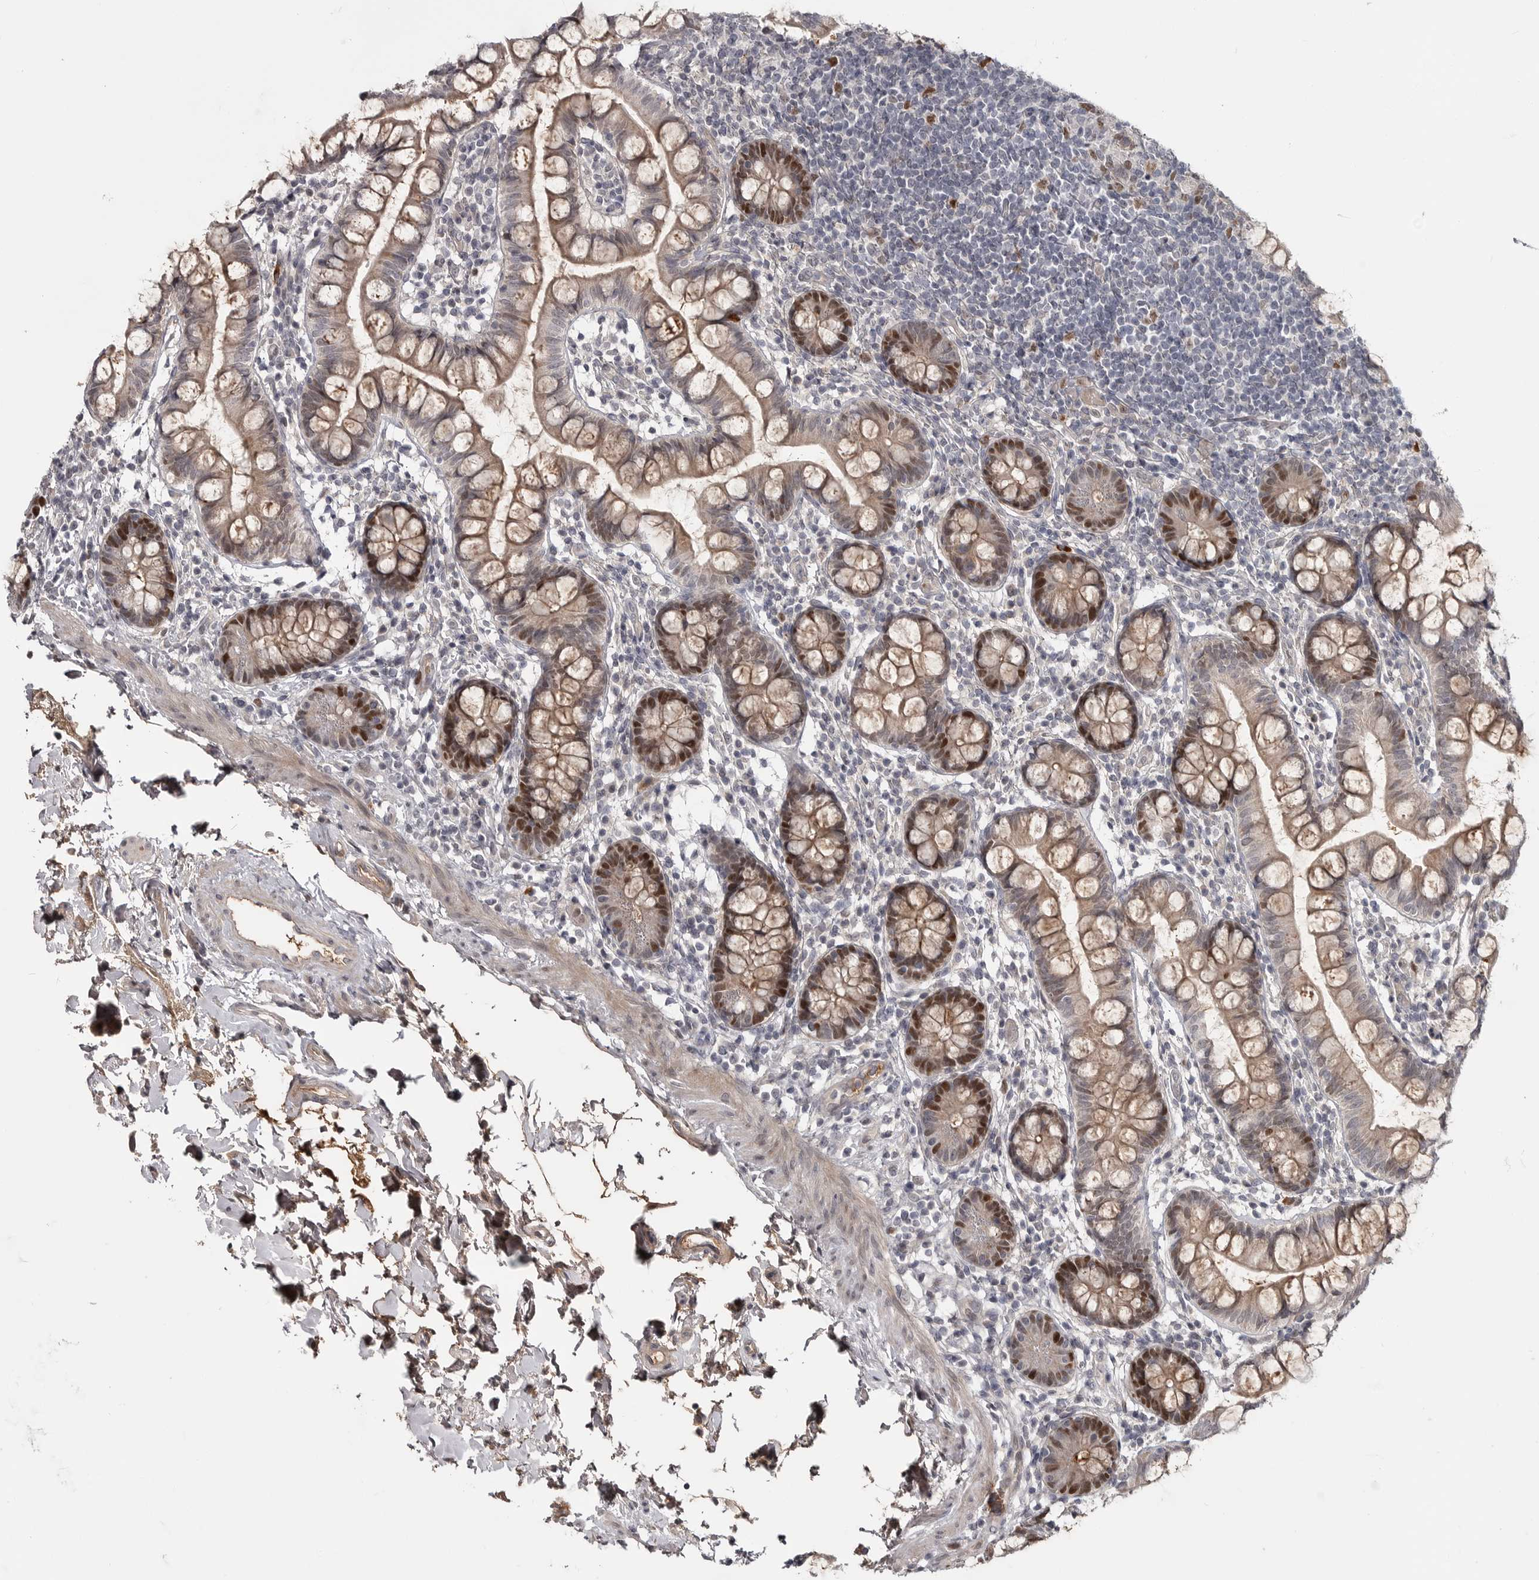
{"staining": {"intensity": "moderate", "quantity": ">75%", "location": "cytoplasmic/membranous,nuclear"}, "tissue": "small intestine", "cell_type": "Glandular cells", "image_type": "normal", "snomed": [{"axis": "morphology", "description": "Normal tissue, NOS"}, {"axis": "topography", "description": "Small intestine"}], "caption": "IHC (DAB) staining of normal human small intestine demonstrates moderate cytoplasmic/membranous,nuclear protein expression in approximately >75% of glandular cells.", "gene": "ZNF277", "patient": {"sex": "female", "age": 84}}